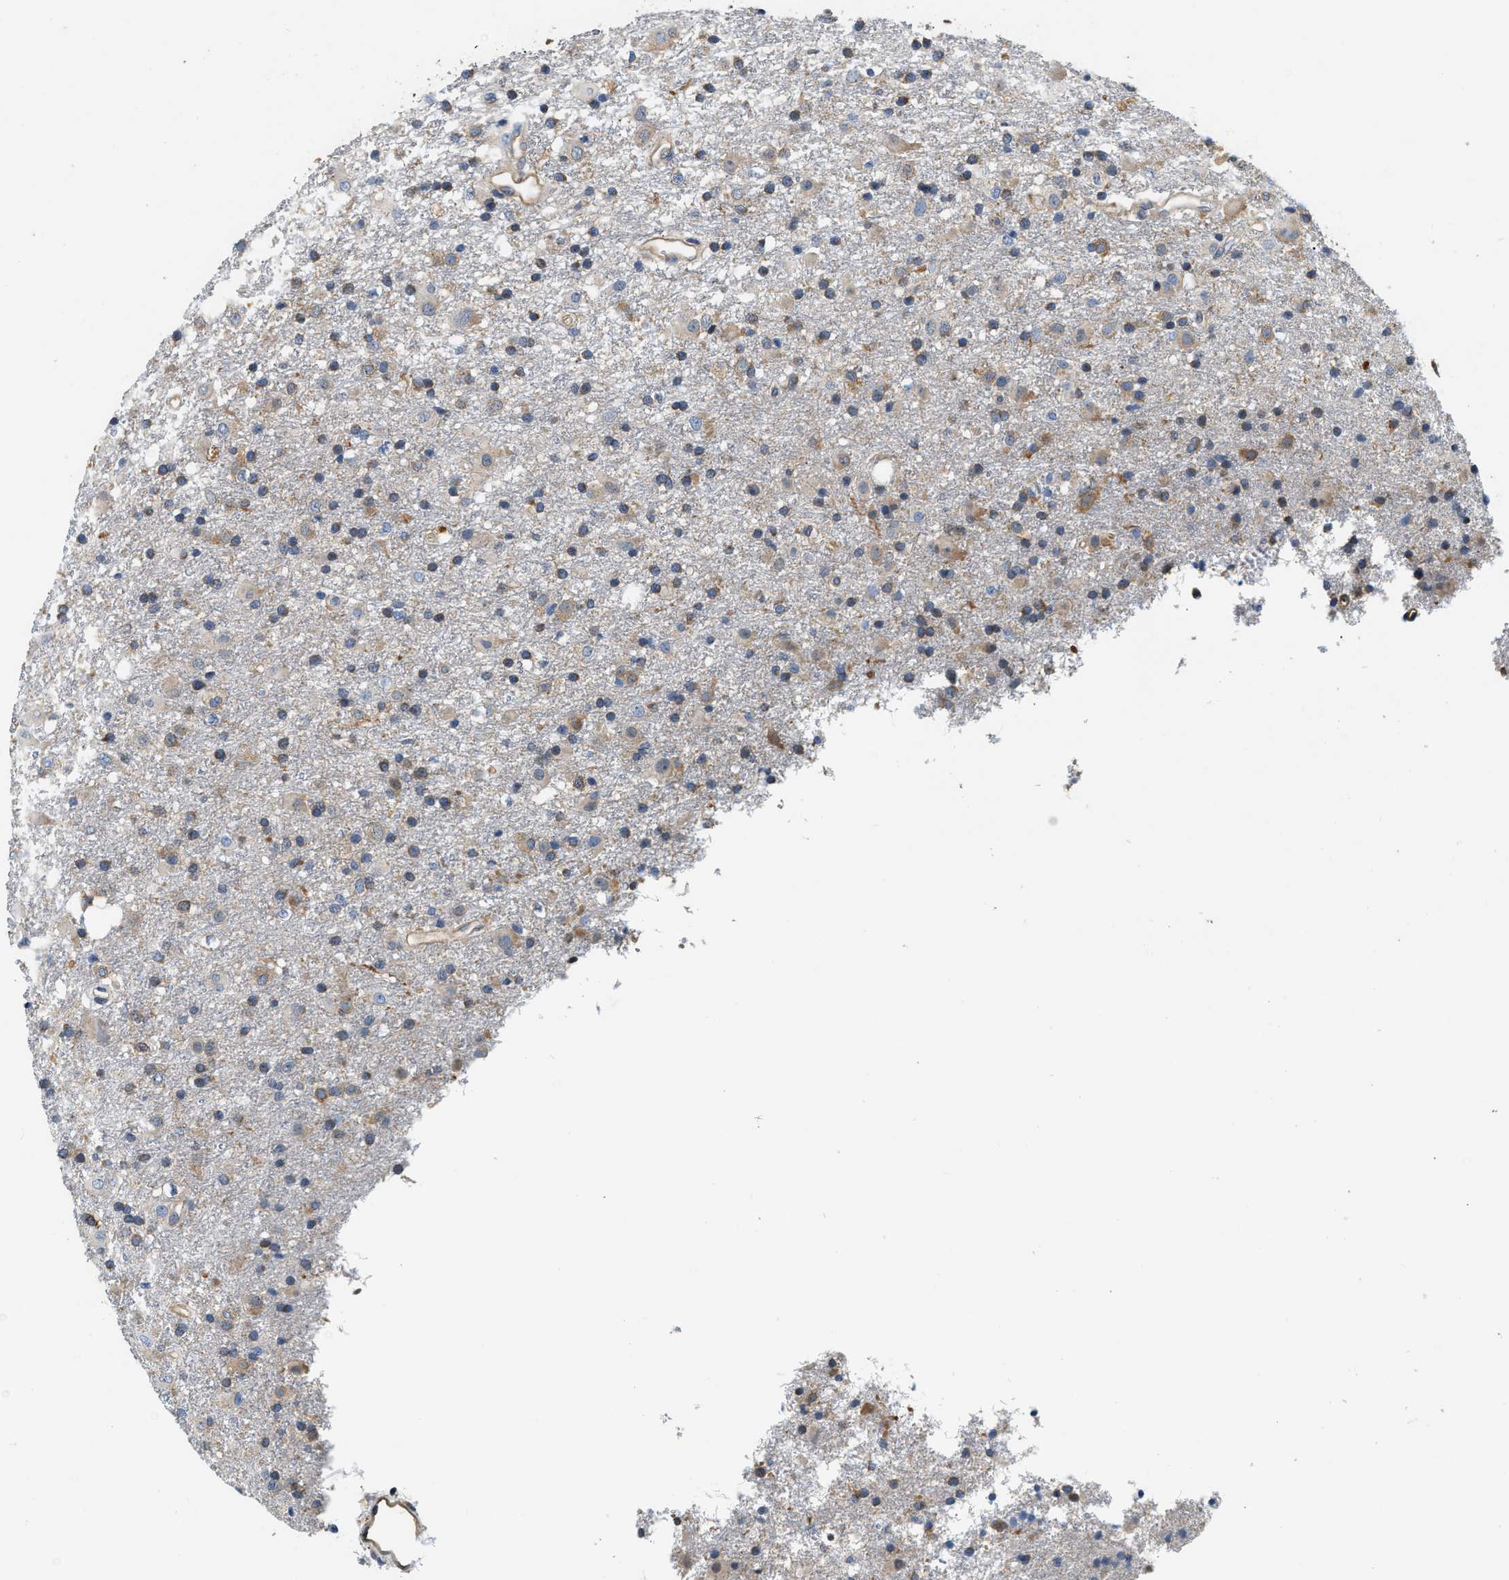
{"staining": {"intensity": "weak", "quantity": ">75%", "location": "cytoplasmic/membranous"}, "tissue": "glioma", "cell_type": "Tumor cells", "image_type": "cancer", "snomed": [{"axis": "morphology", "description": "Glioma, malignant, Low grade"}, {"axis": "topography", "description": "Brain"}], "caption": "An immunohistochemistry (IHC) micrograph of neoplastic tissue is shown. Protein staining in brown labels weak cytoplasmic/membranous positivity in glioma within tumor cells.", "gene": "PPP2R1B", "patient": {"sex": "male", "age": 65}}